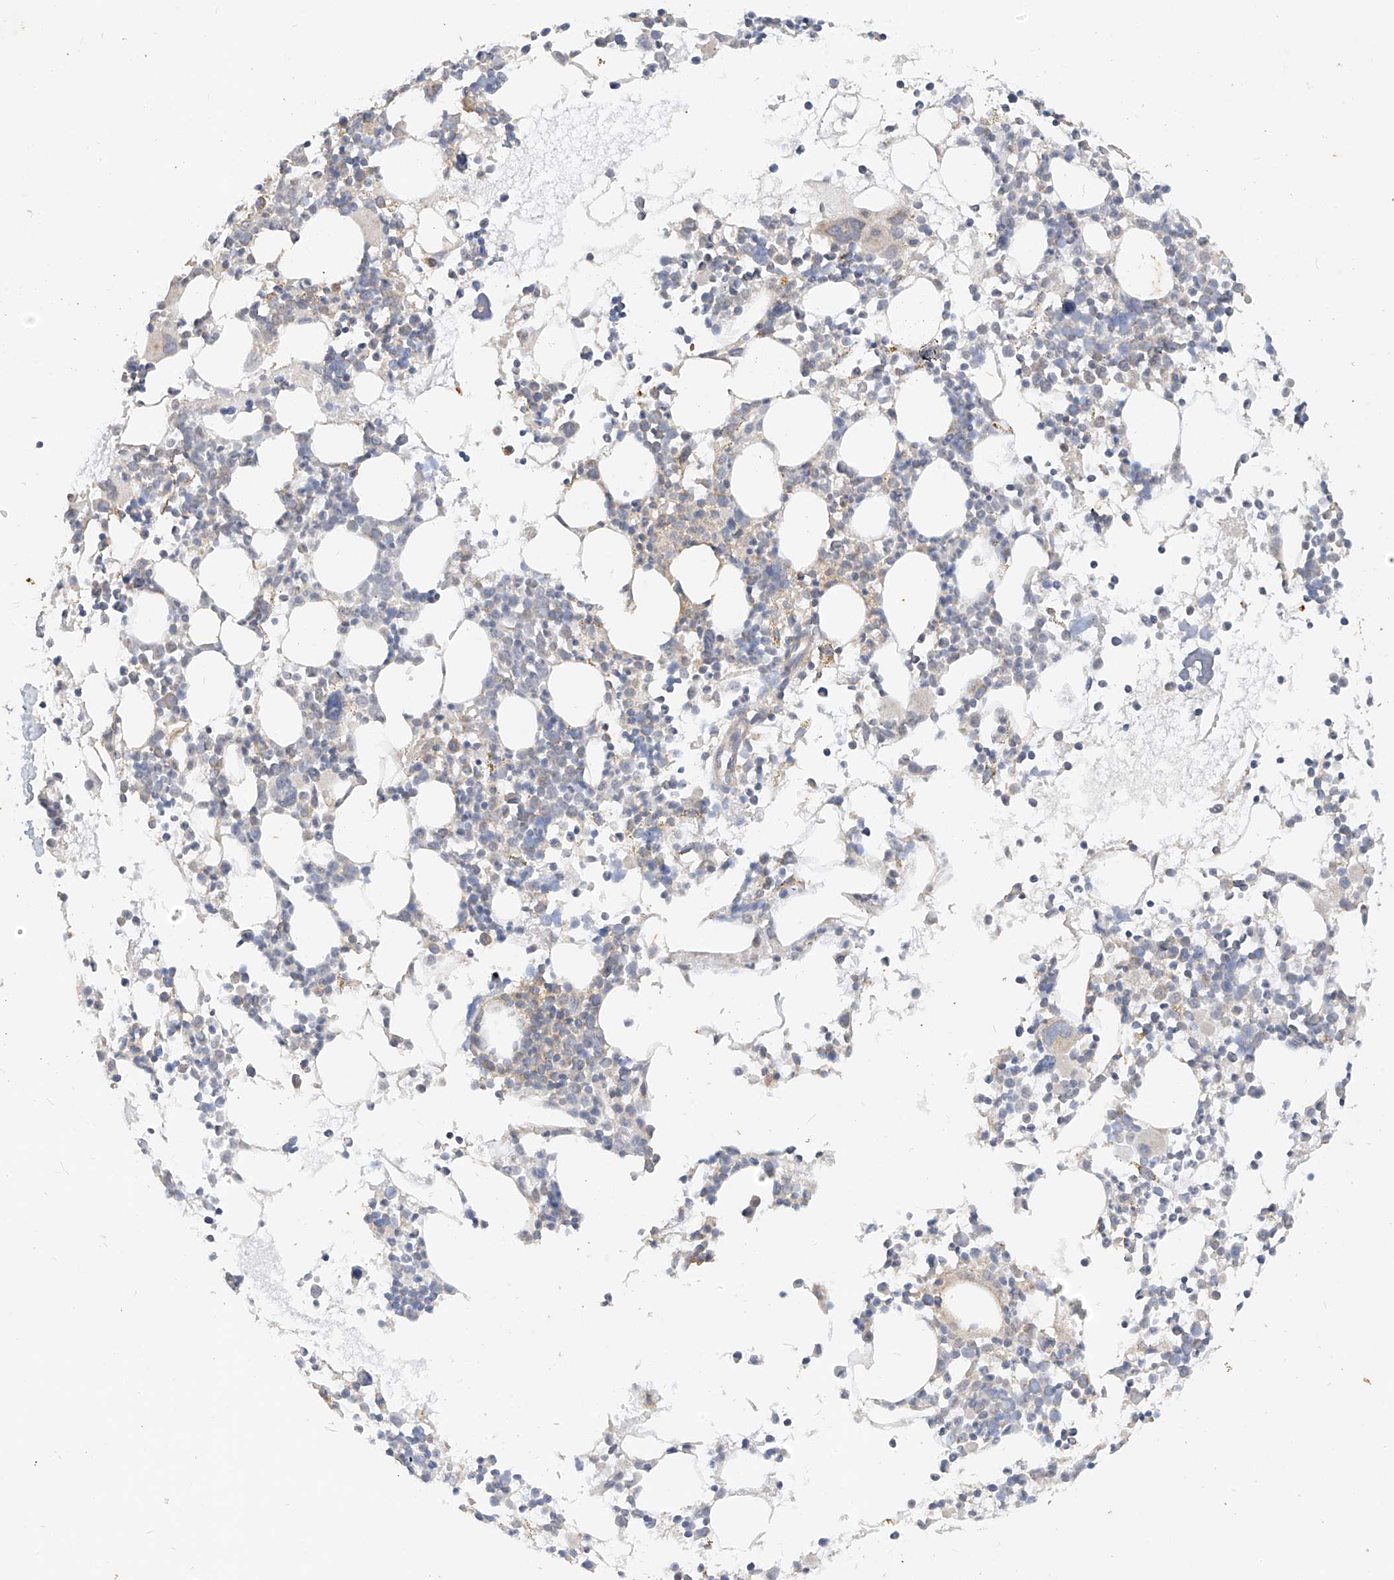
{"staining": {"intensity": "moderate", "quantity": "<25%", "location": "cytoplasmic/membranous"}, "tissue": "bone marrow", "cell_type": "Hematopoietic cells", "image_type": "normal", "snomed": [{"axis": "morphology", "description": "Normal tissue, NOS"}, {"axis": "topography", "description": "Bone marrow"}], "caption": "Immunohistochemical staining of benign bone marrow shows <25% levels of moderate cytoplasmic/membranous protein positivity in approximately <25% of hematopoietic cells. (brown staining indicates protein expression, while blue staining denotes nuclei).", "gene": "MTUS2", "patient": {"sex": "female", "age": 62}}